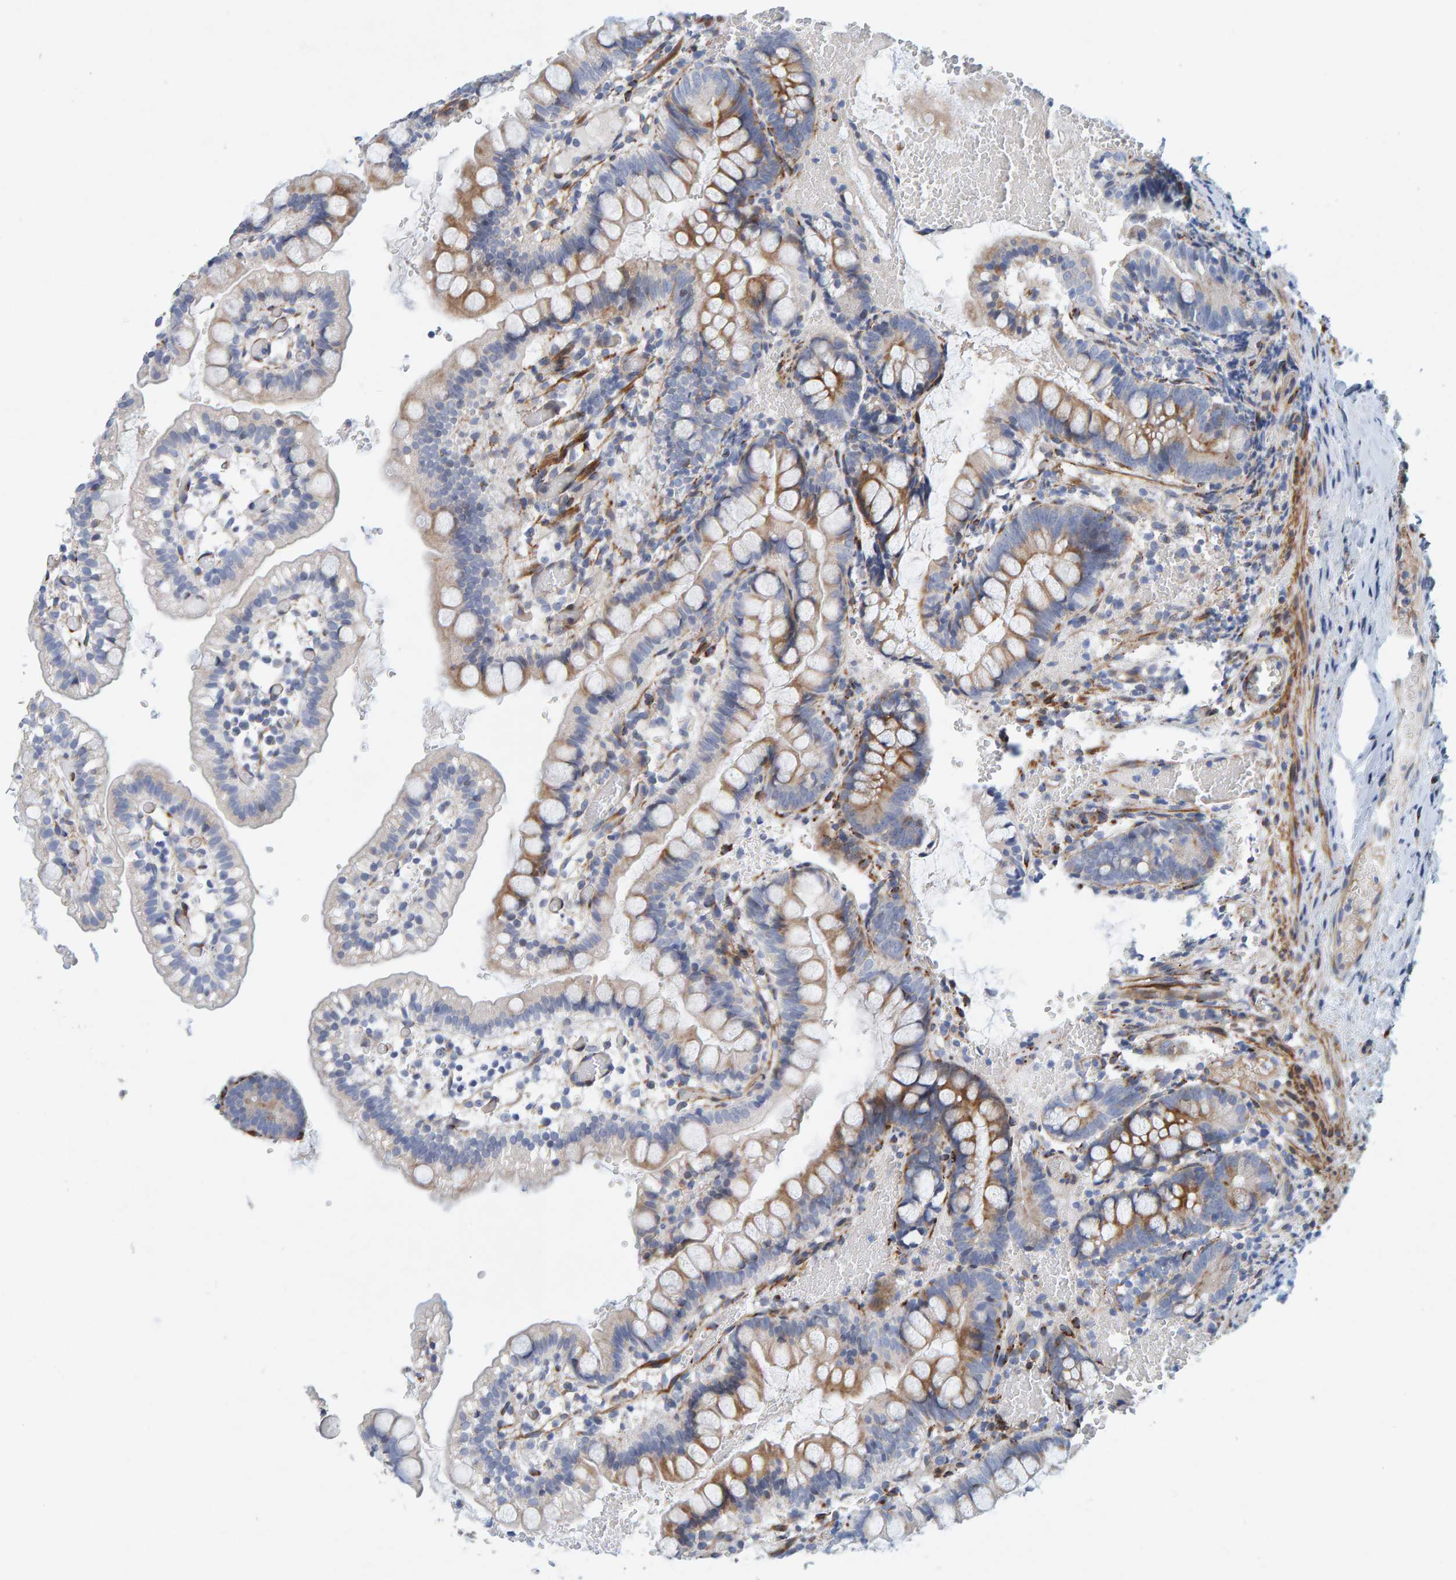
{"staining": {"intensity": "weak", "quantity": "25%-75%", "location": "cytoplasmic/membranous"}, "tissue": "small intestine", "cell_type": "Glandular cells", "image_type": "normal", "snomed": [{"axis": "morphology", "description": "Normal tissue, NOS"}, {"axis": "morphology", "description": "Developmental malformation"}, {"axis": "topography", "description": "Small intestine"}], "caption": "IHC staining of benign small intestine, which displays low levels of weak cytoplasmic/membranous staining in approximately 25%-75% of glandular cells indicating weak cytoplasmic/membranous protein positivity. The staining was performed using DAB (brown) for protein detection and nuclei were counterstained in hematoxylin (blue).", "gene": "MMP16", "patient": {"sex": "male"}}